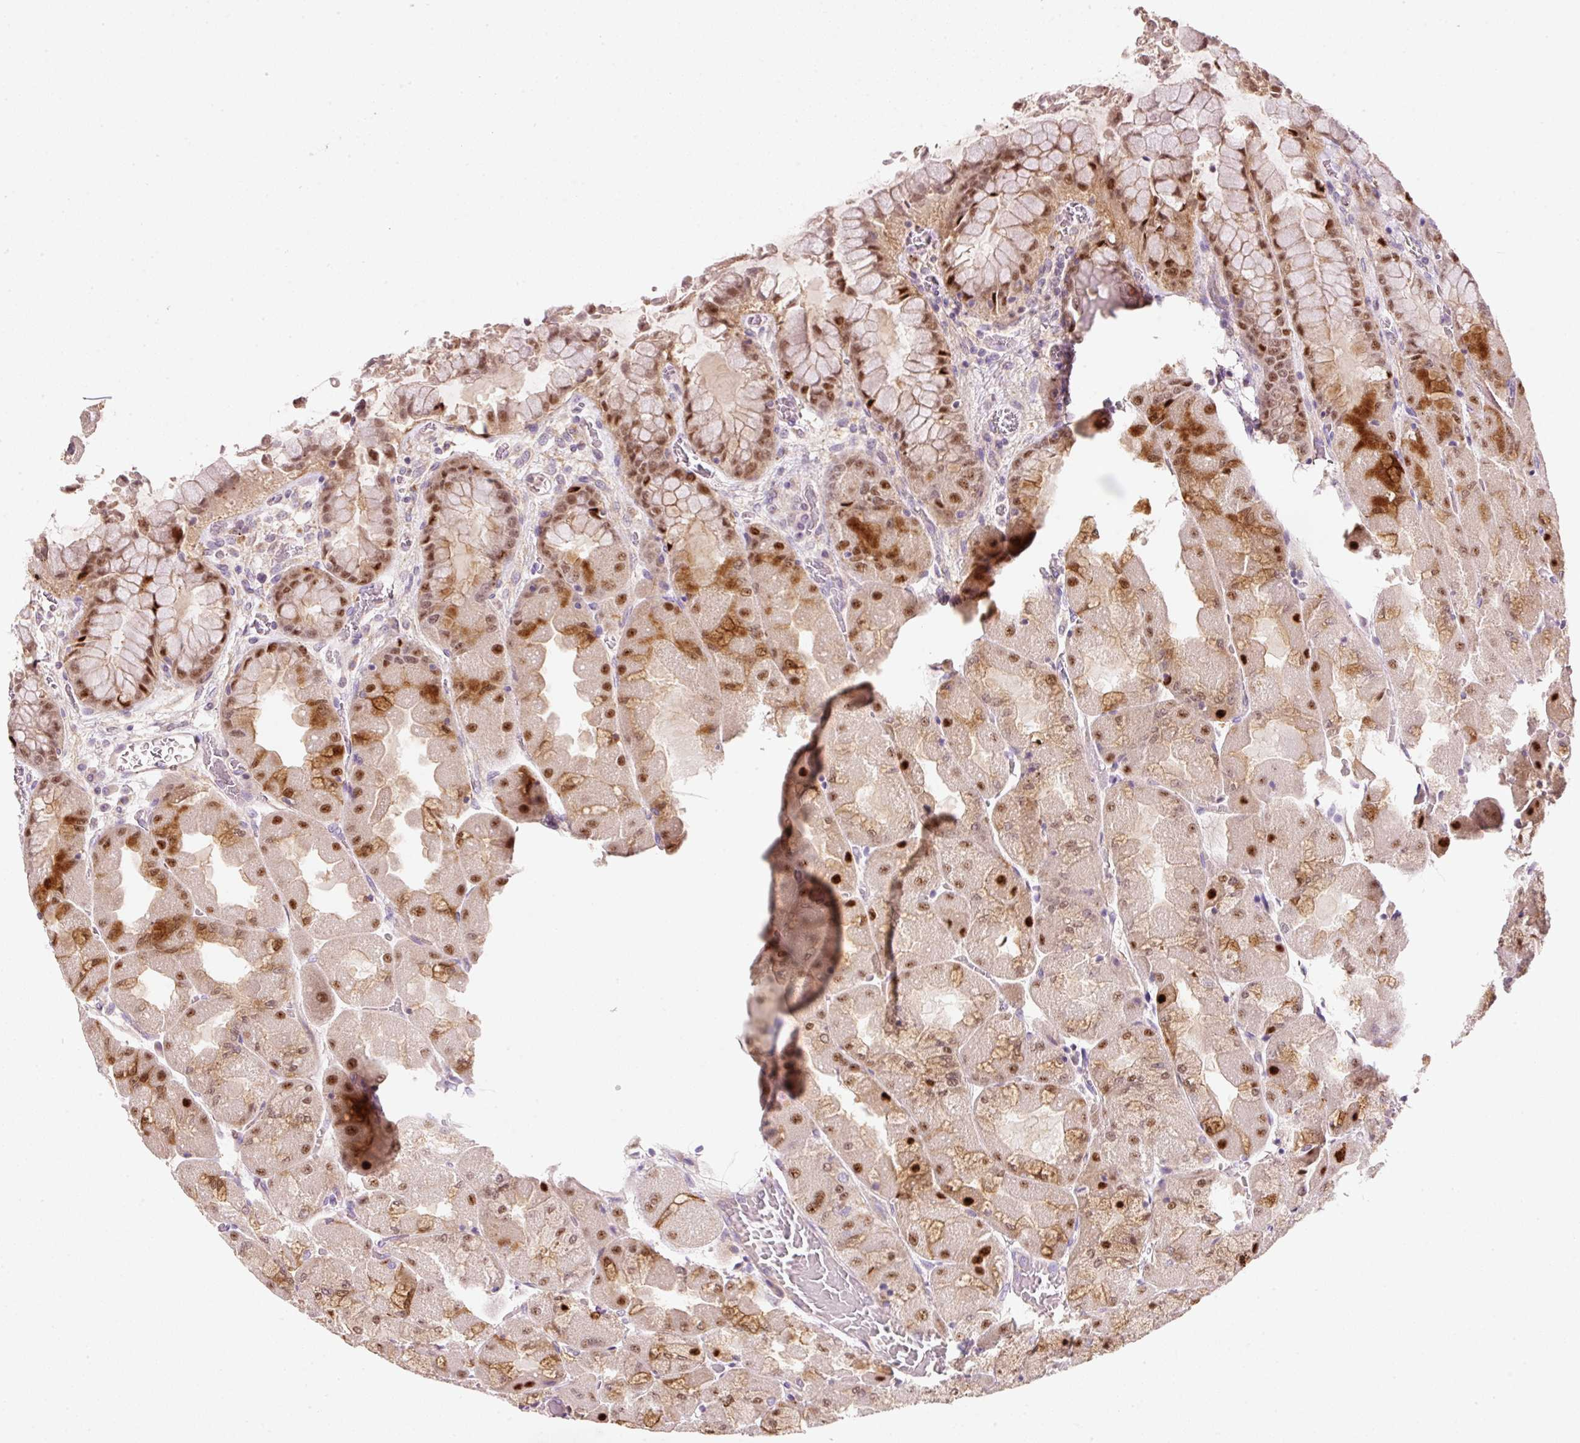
{"staining": {"intensity": "strong", "quantity": "25%-75%", "location": "cytoplasmic/membranous,nuclear"}, "tissue": "stomach", "cell_type": "Glandular cells", "image_type": "normal", "snomed": [{"axis": "morphology", "description": "Normal tissue, NOS"}, {"axis": "topography", "description": "Stomach"}], "caption": "Protein staining demonstrates strong cytoplasmic/membranous,nuclear staining in approximately 25%-75% of glandular cells in unremarkable stomach.", "gene": "TIRAP", "patient": {"sex": "female", "age": 61}}